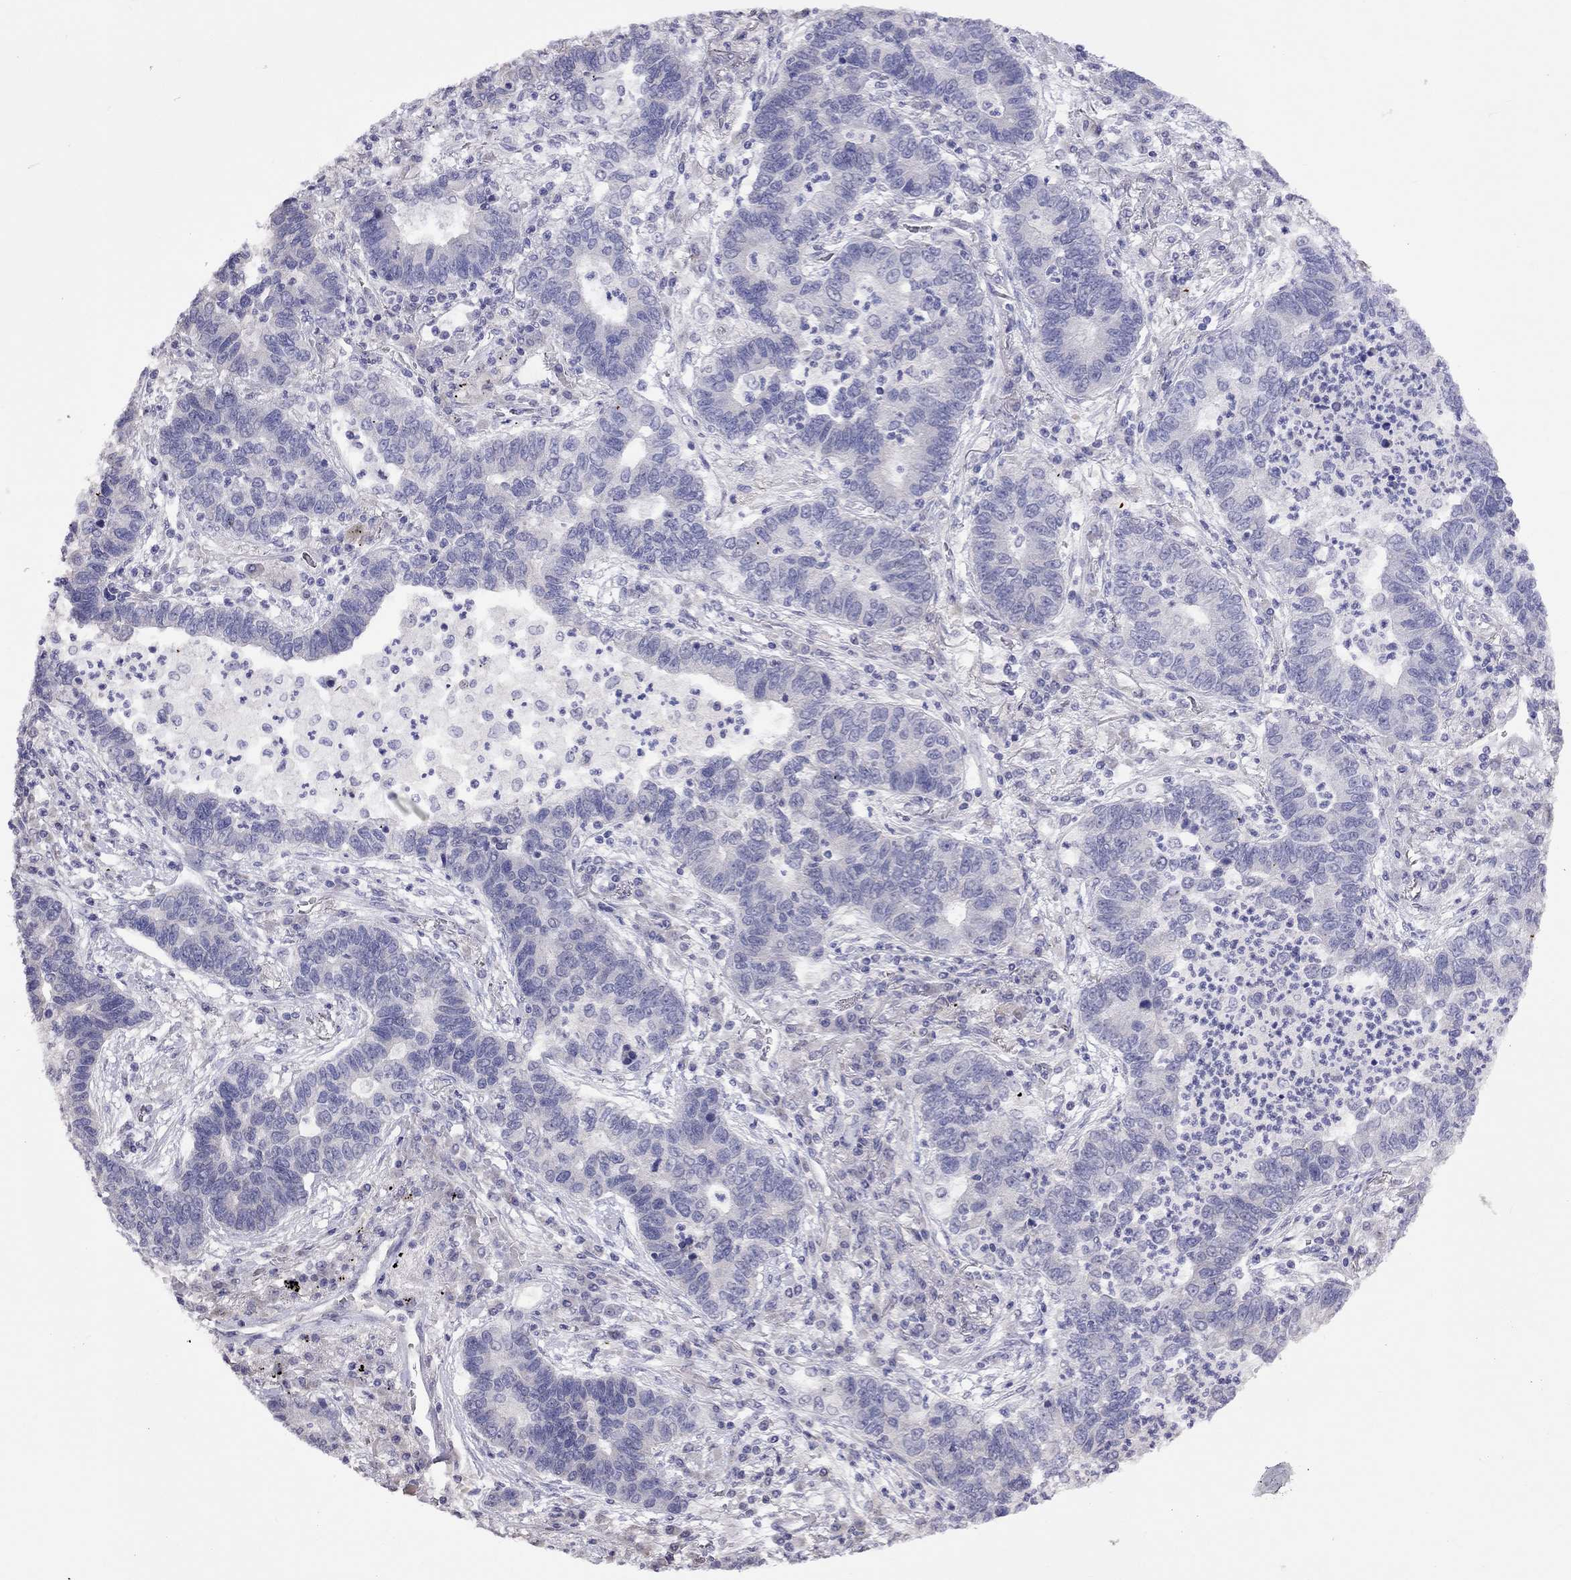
{"staining": {"intensity": "negative", "quantity": "none", "location": "none"}, "tissue": "lung cancer", "cell_type": "Tumor cells", "image_type": "cancer", "snomed": [{"axis": "morphology", "description": "Adenocarcinoma, NOS"}, {"axis": "topography", "description": "Lung"}], "caption": "Immunohistochemistry (IHC) image of neoplastic tissue: lung cancer stained with DAB demonstrates no significant protein positivity in tumor cells. (DAB IHC with hematoxylin counter stain).", "gene": "HES5", "patient": {"sex": "female", "age": 57}}